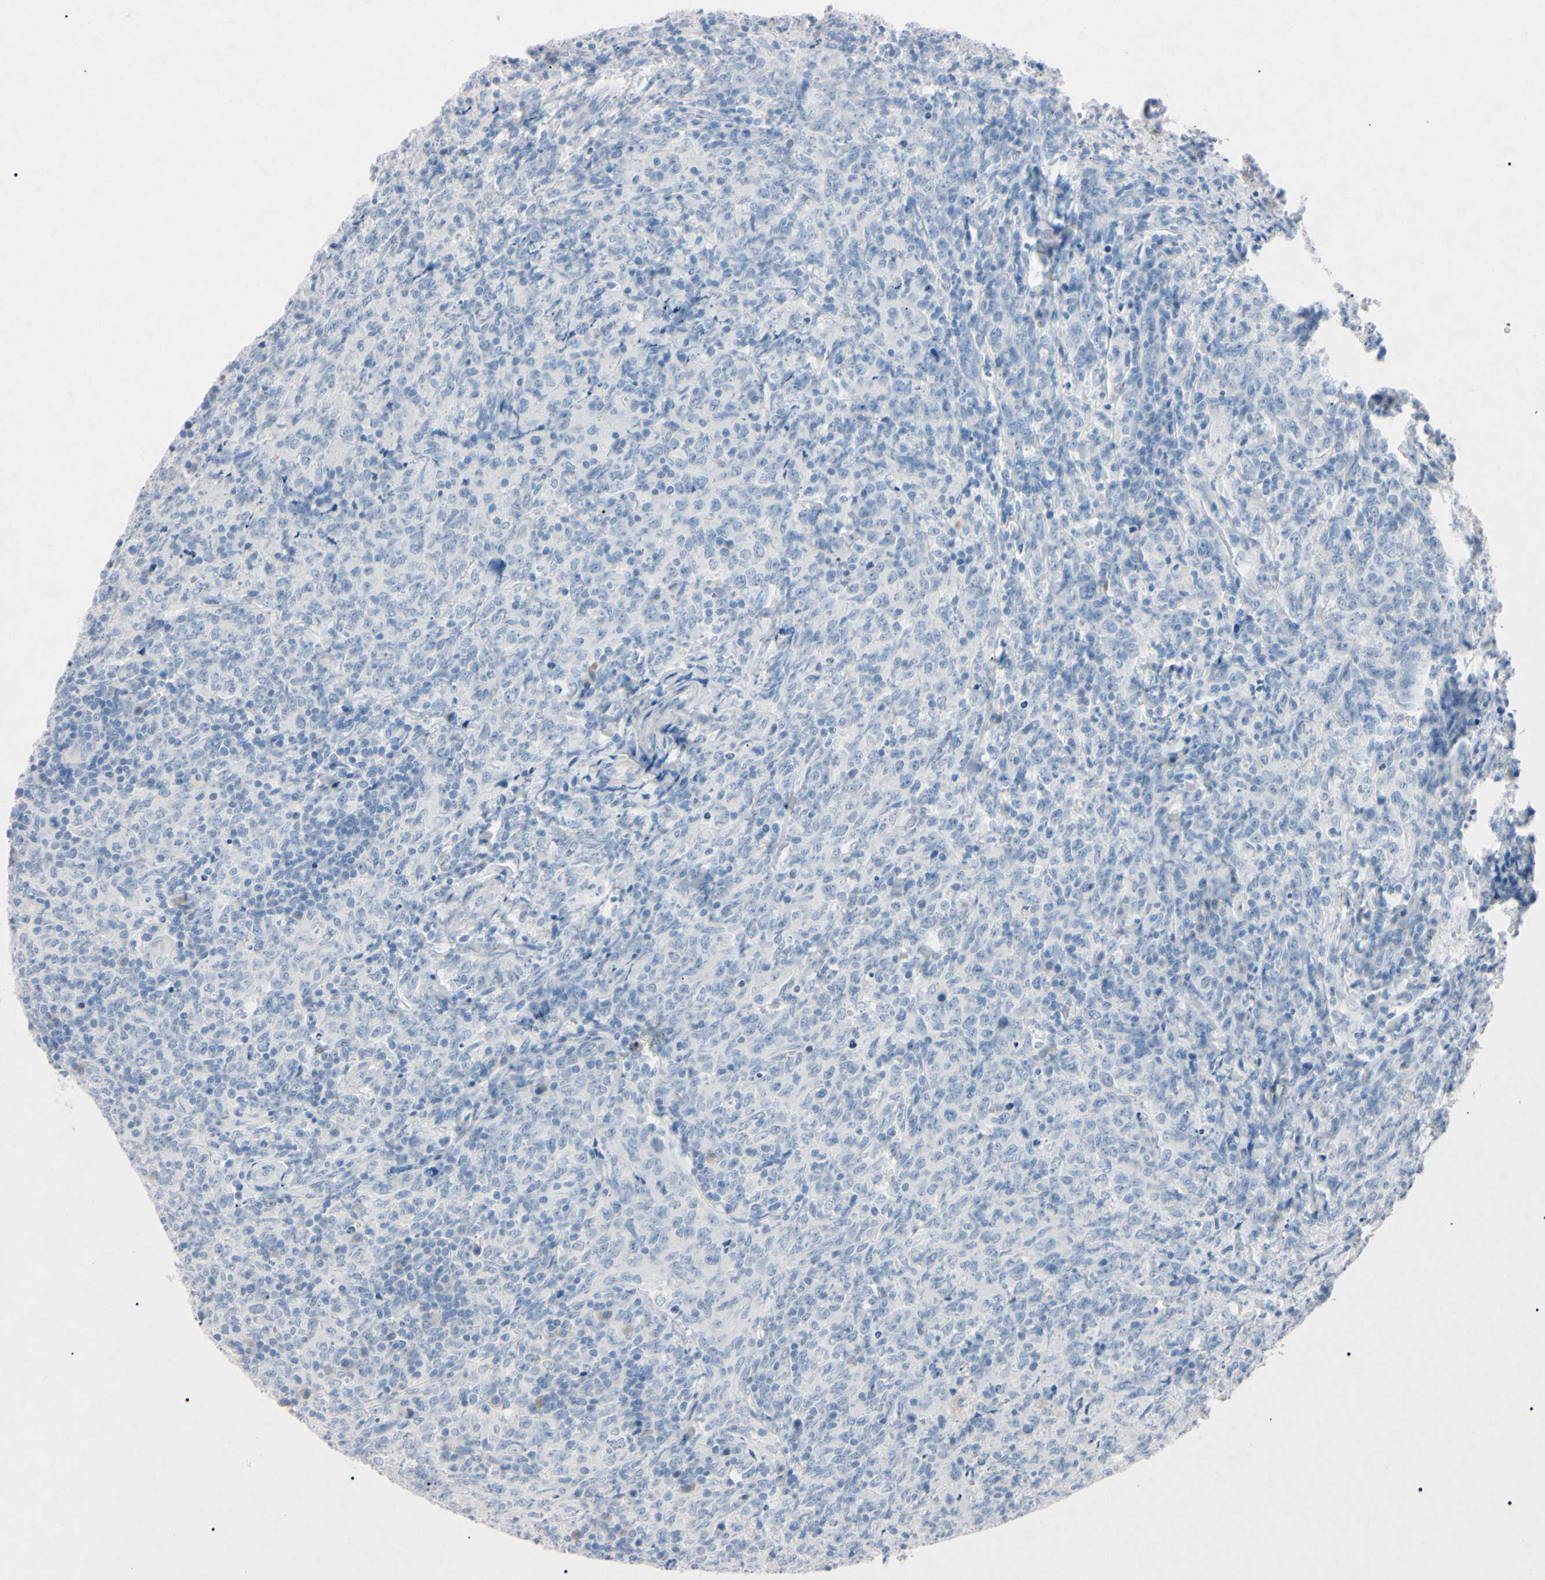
{"staining": {"intensity": "negative", "quantity": "none", "location": "none"}, "tissue": "lymphoma", "cell_type": "Tumor cells", "image_type": "cancer", "snomed": [{"axis": "morphology", "description": "Malignant lymphoma, non-Hodgkin's type, High grade"}, {"axis": "topography", "description": "Tonsil"}], "caption": "Tumor cells are negative for protein expression in human lymphoma.", "gene": "ELN", "patient": {"sex": "female", "age": 36}}